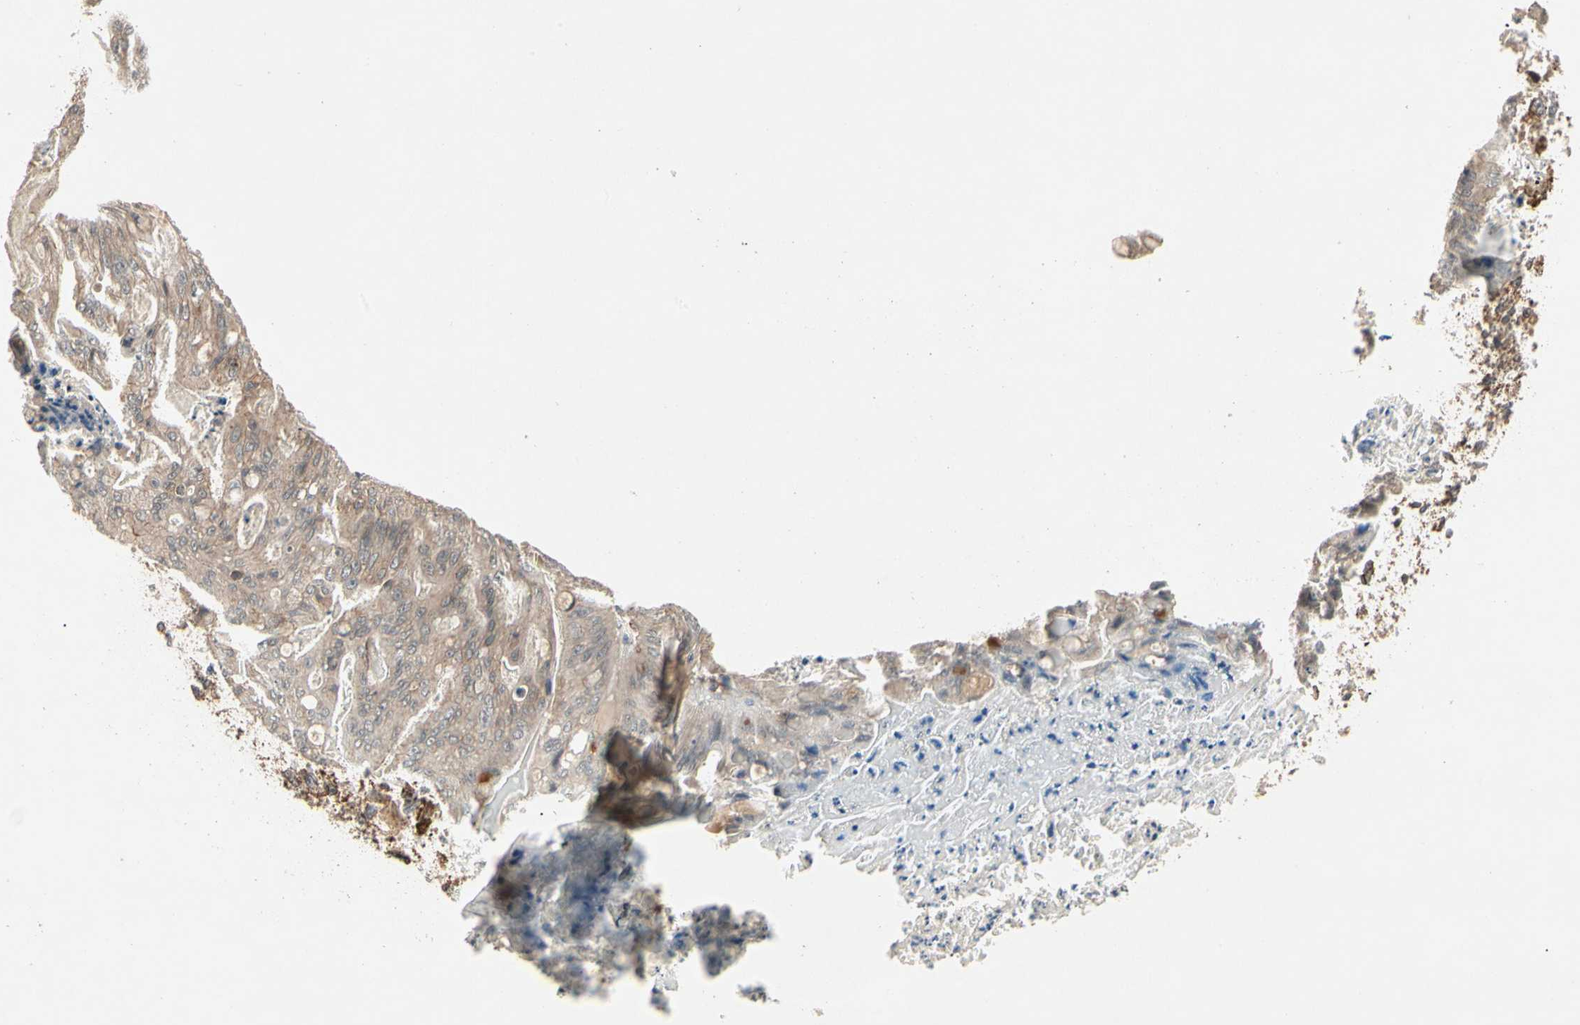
{"staining": {"intensity": "weak", "quantity": ">75%", "location": "cytoplasmic/membranous"}, "tissue": "ovarian cancer", "cell_type": "Tumor cells", "image_type": "cancer", "snomed": [{"axis": "morphology", "description": "Cystadenocarcinoma, mucinous, NOS"}, {"axis": "topography", "description": "Ovary"}], "caption": "Protein staining demonstrates weak cytoplasmic/membranous expression in approximately >75% of tumor cells in mucinous cystadenocarcinoma (ovarian). Nuclei are stained in blue.", "gene": "FLOT1", "patient": {"sex": "female", "age": 37}}